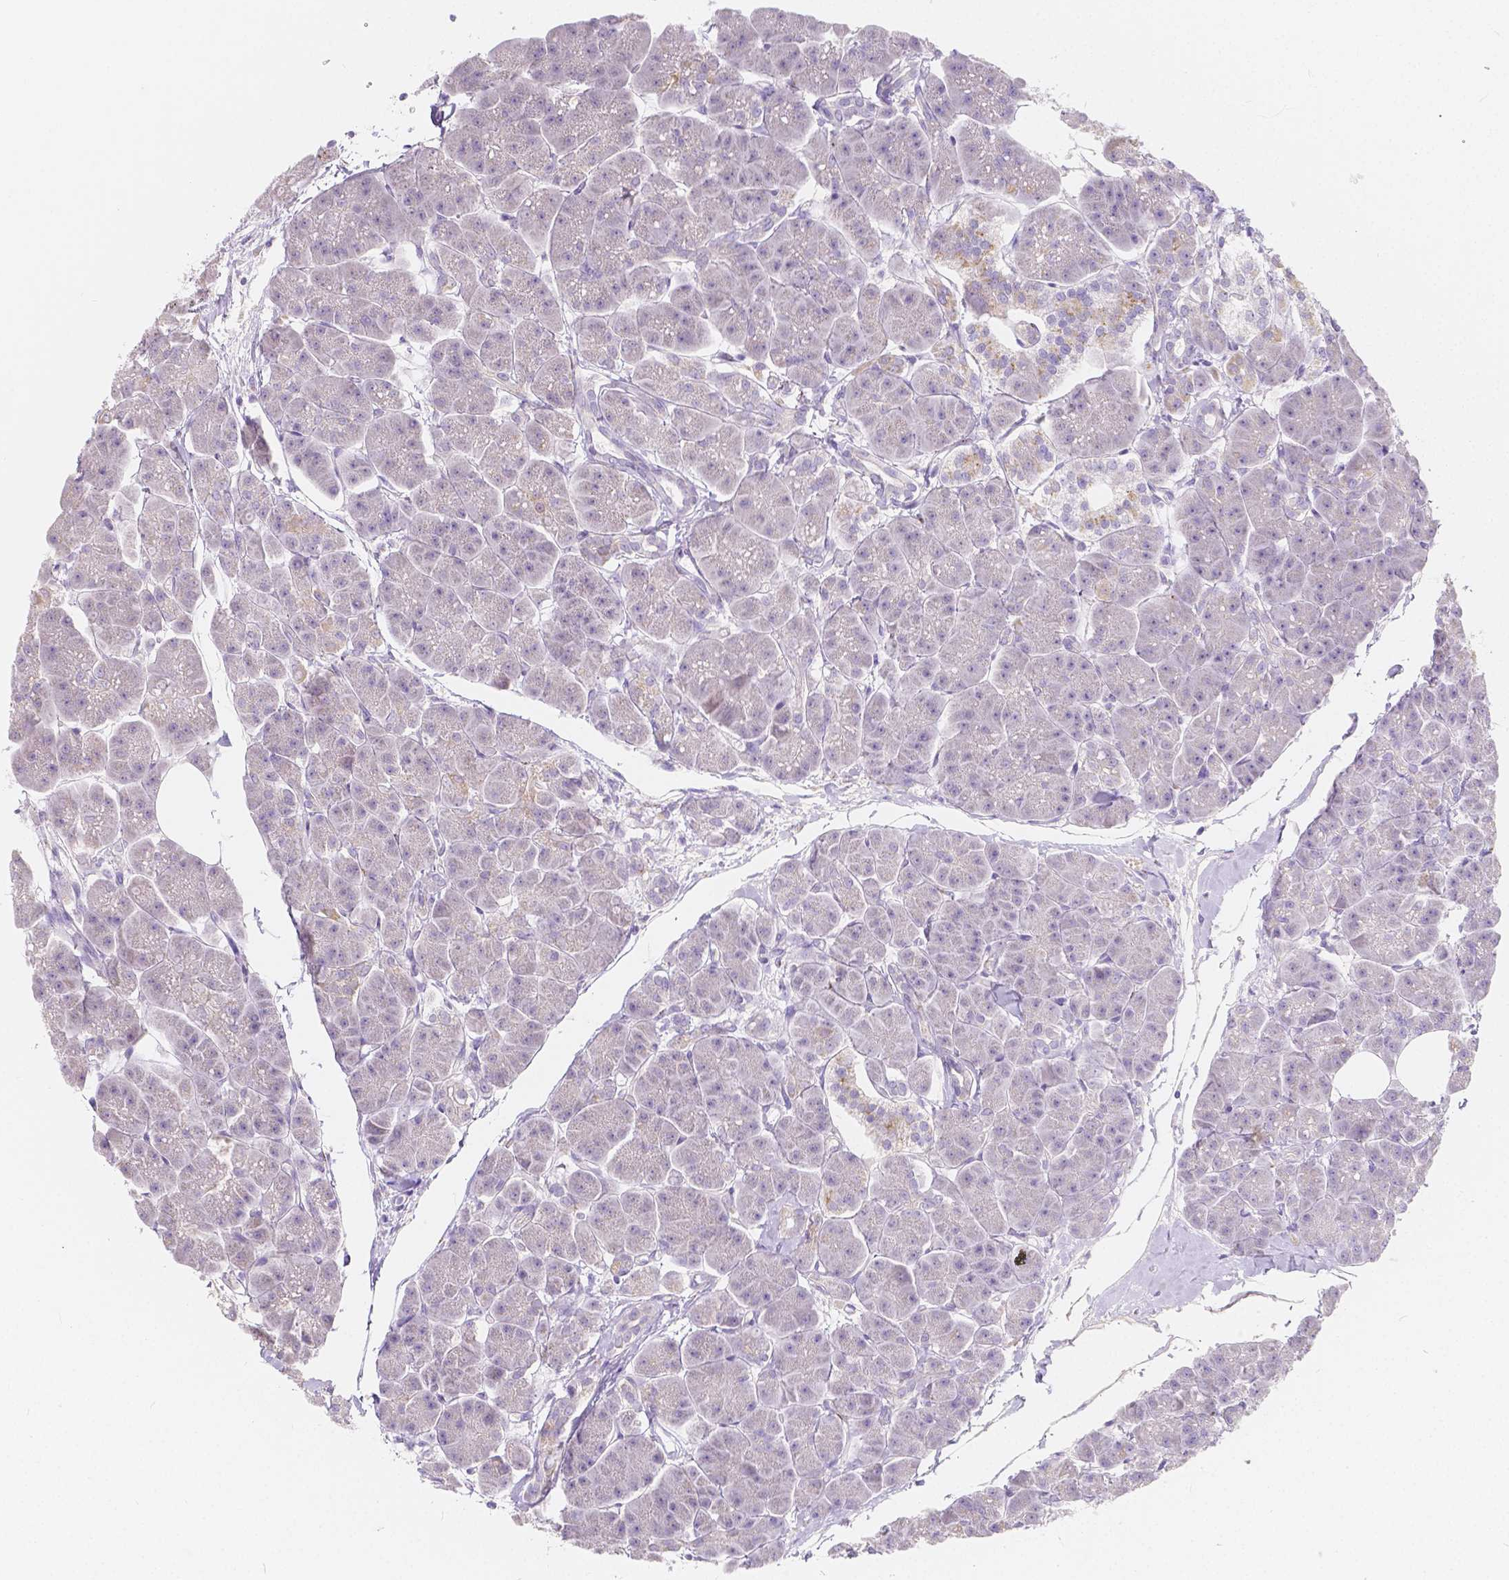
{"staining": {"intensity": "moderate", "quantity": "<25%", "location": "cytoplasmic/membranous"}, "tissue": "pancreas", "cell_type": "Exocrine glandular cells", "image_type": "normal", "snomed": [{"axis": "morphology", "description": "Normal tissue, NOS"}, {"axis": "topography", "description": "Adipose tissue"}, {"axis": "topography", "description": "Pancreas"}, {"axis": "topography", "description": "Peripheral nerve tissue"}], "caption": "The immunohistochemical stain highlights moderate cytoplasmic/membranous positivity in exocrine glandular cells of benign pancreas. (brown staining indicates protein expression, while blue staining denotes nuclei).", "gene": "RNF186", "patient": {"sex": "female", "age": 58}}